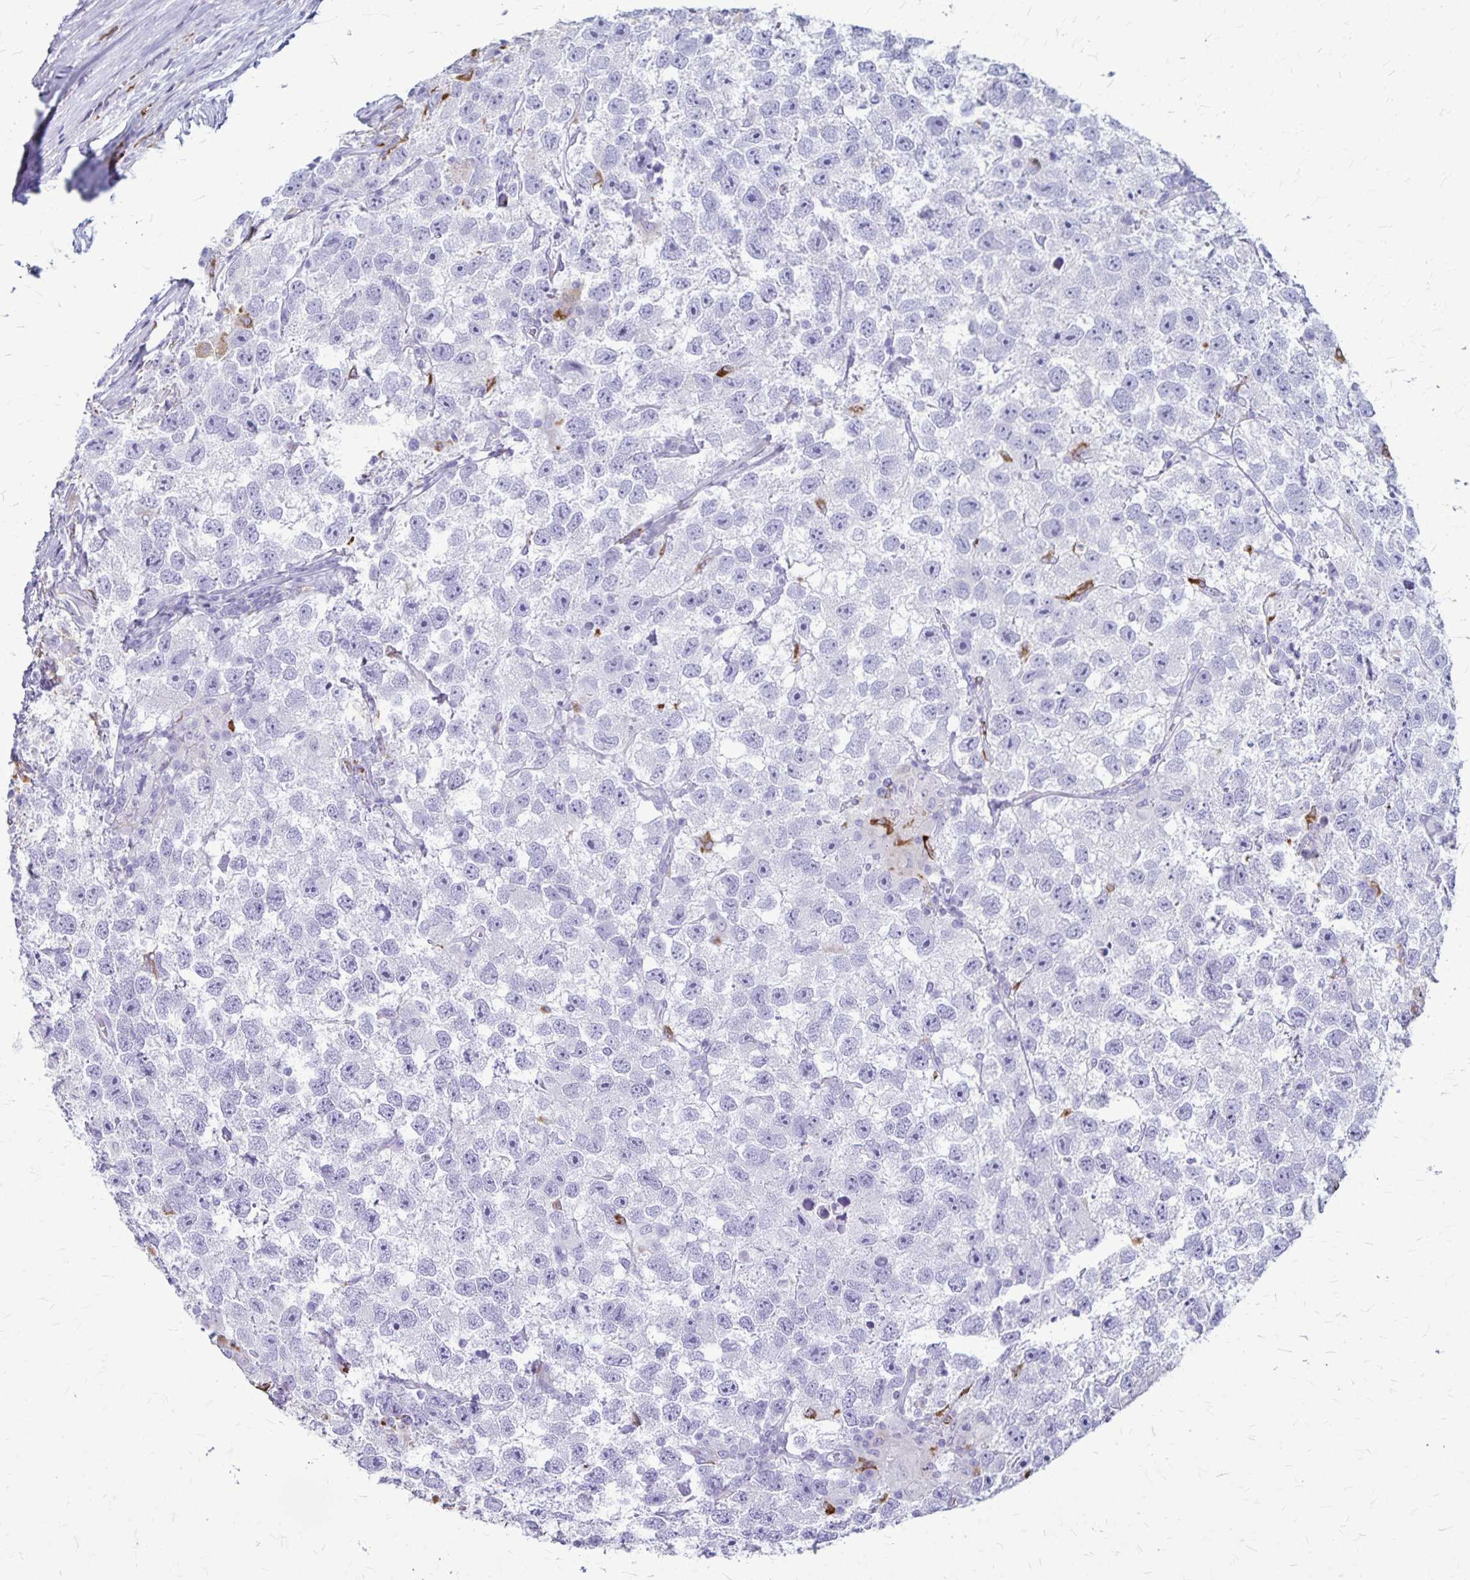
{"staining": {"intensity": "negative", "quantity": "none", "location": "none"}, "tissue": "testis cancer", "cell_type": "Tumor cells", "image_type": "cancer", "snomed": [{"axis": "morphology", "description": "Seminoma, NOS"}, {"axis": "topography", "description": "Testis"}], "caption": "Tumor cells are negative for protein expression in human seminoma (testis).", "gene": "RTN1", "patient": {"sex": "male", "age": 26}}